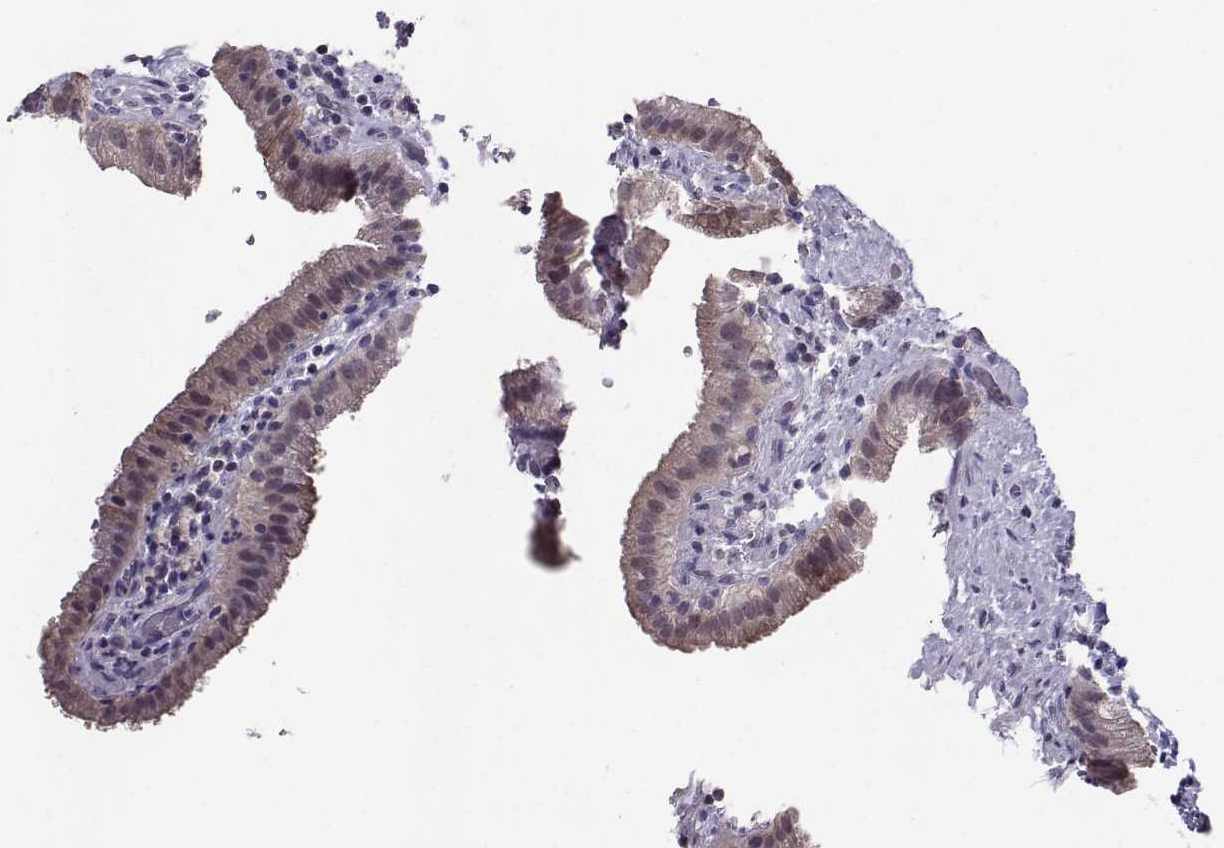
{"staining": {"intensity": "weak", "quantity": "25%-75%", "location": "cytoplasmic/membranous"}, "tissue": "gallbladder", "cell_type": "Glandular cells", "image_type": "normal", "snomed": [{"axis": "morphology", "description": "Normal tissue, NOS"}, {"axis": "topography", "description": "Gallbladder"}], "caption": "Immunohistochemical staining of benign human gallbladder demonstrates low levels of weak cytoplasmic/membranous positivity in about 25%-75% of glandular cells. (brown staining indicates protein expression, while blue staining denotes nuclei).", "gene": "PGK1", "patient": {"sex": "male", "age": 62}}